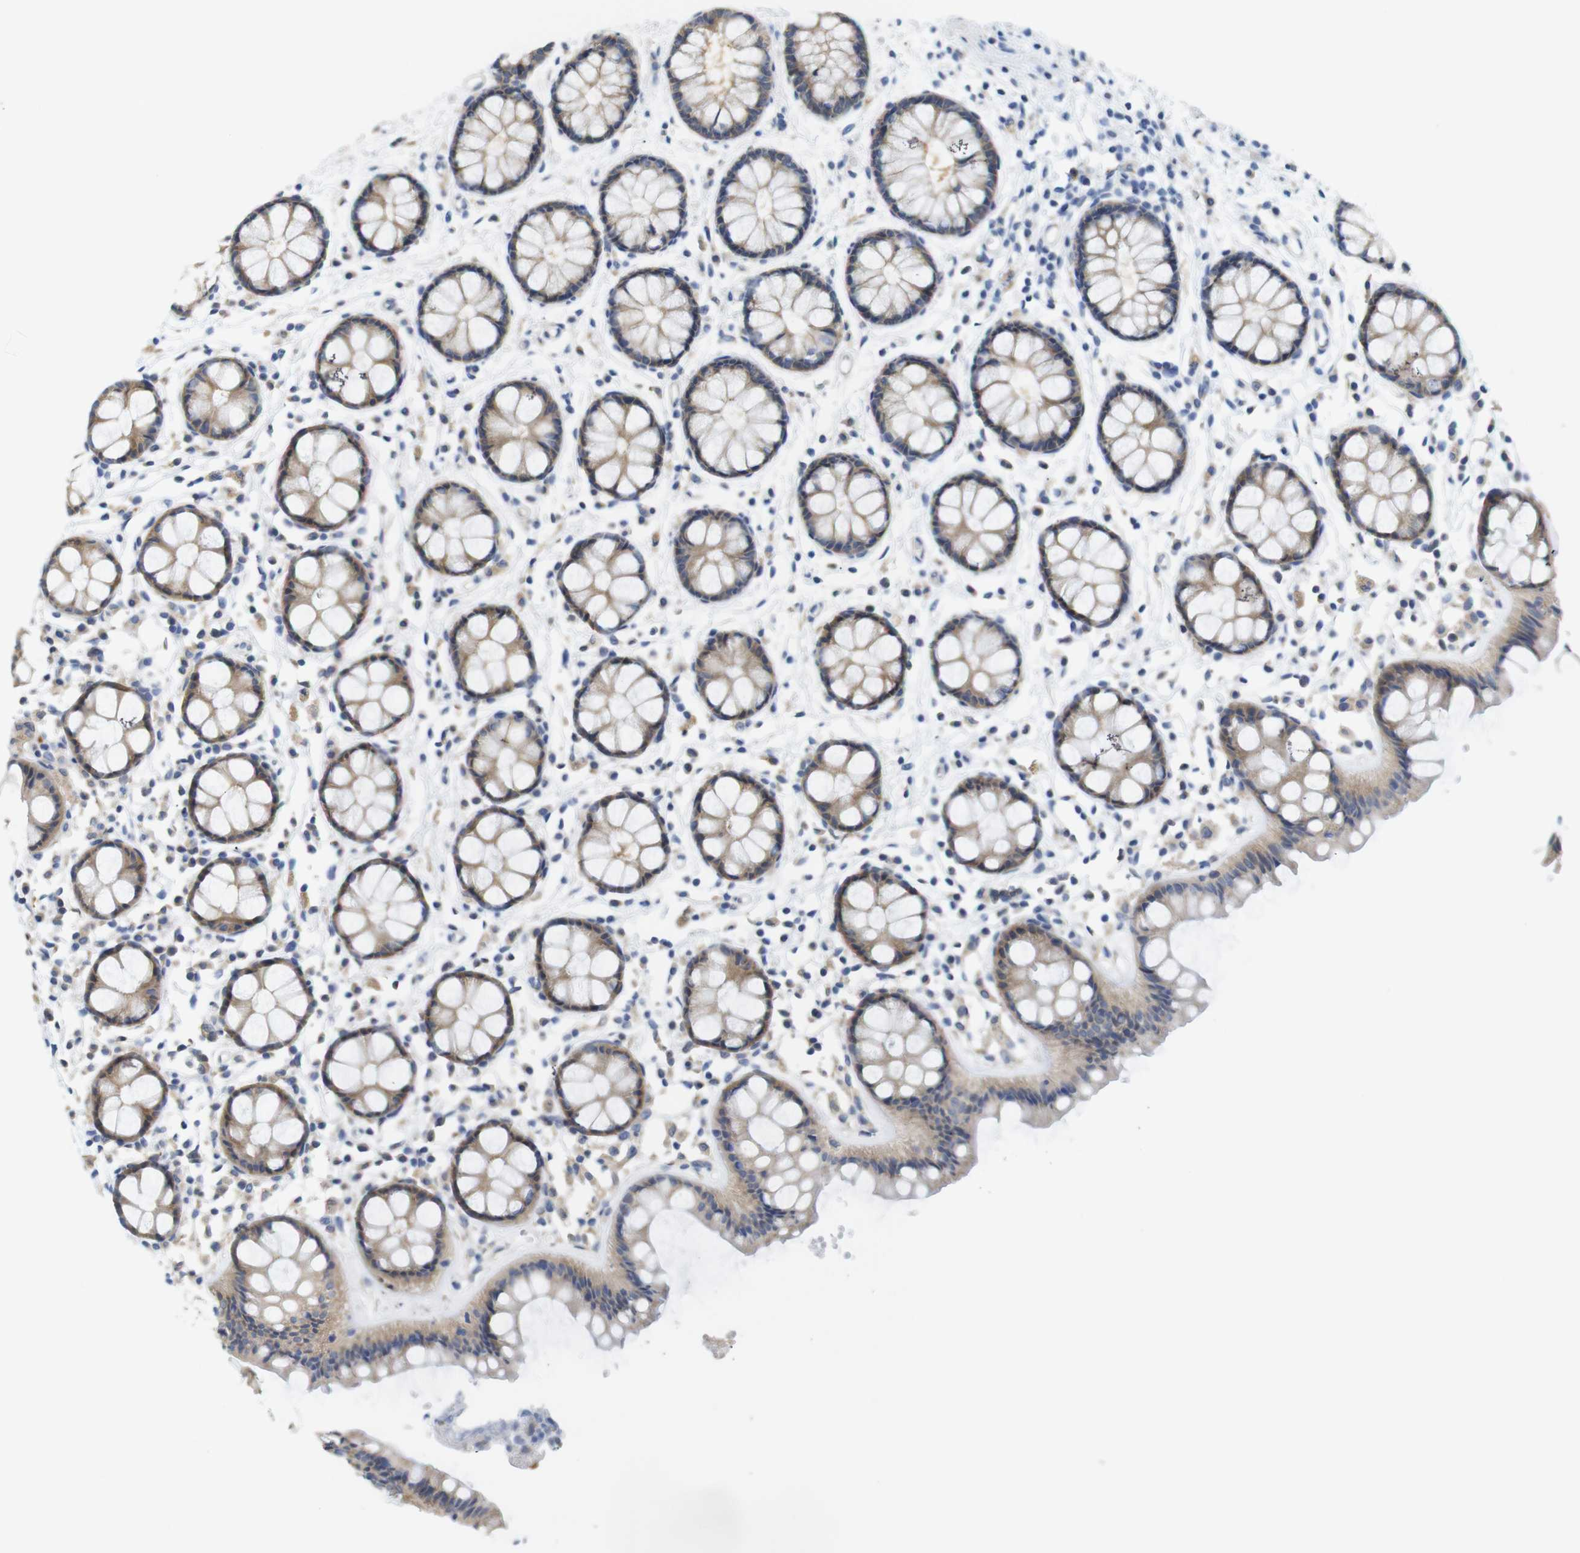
{"staining": {"intensity": "moderate", "quantity": ">75%", "location": "cytoplasmic/membranous"}, "tissue": "rectum", "cell_type": "Glandular cells", "image_type": "normal", "snomed": [{"axis": "morphology", "description": "Normal tissue, NOS"}, {"axis": "topography", "description": "Rectum"}], "caption": "Immunohistochemistry staining of unremarkable rectum, which displays medium levels of moderate cytoplasmic/membranous expression in approximately >75% of glandular cells indicating moderate cytoplasmic/membranous protein staining. The staining was performed using DAB (3,3'-diaminobenzidine) (brown) for protein detection and nuclei were counterstained in hematoxylin (blue).", "gene": "NEBL", "patient": {"sex": "female", "age": 66}}